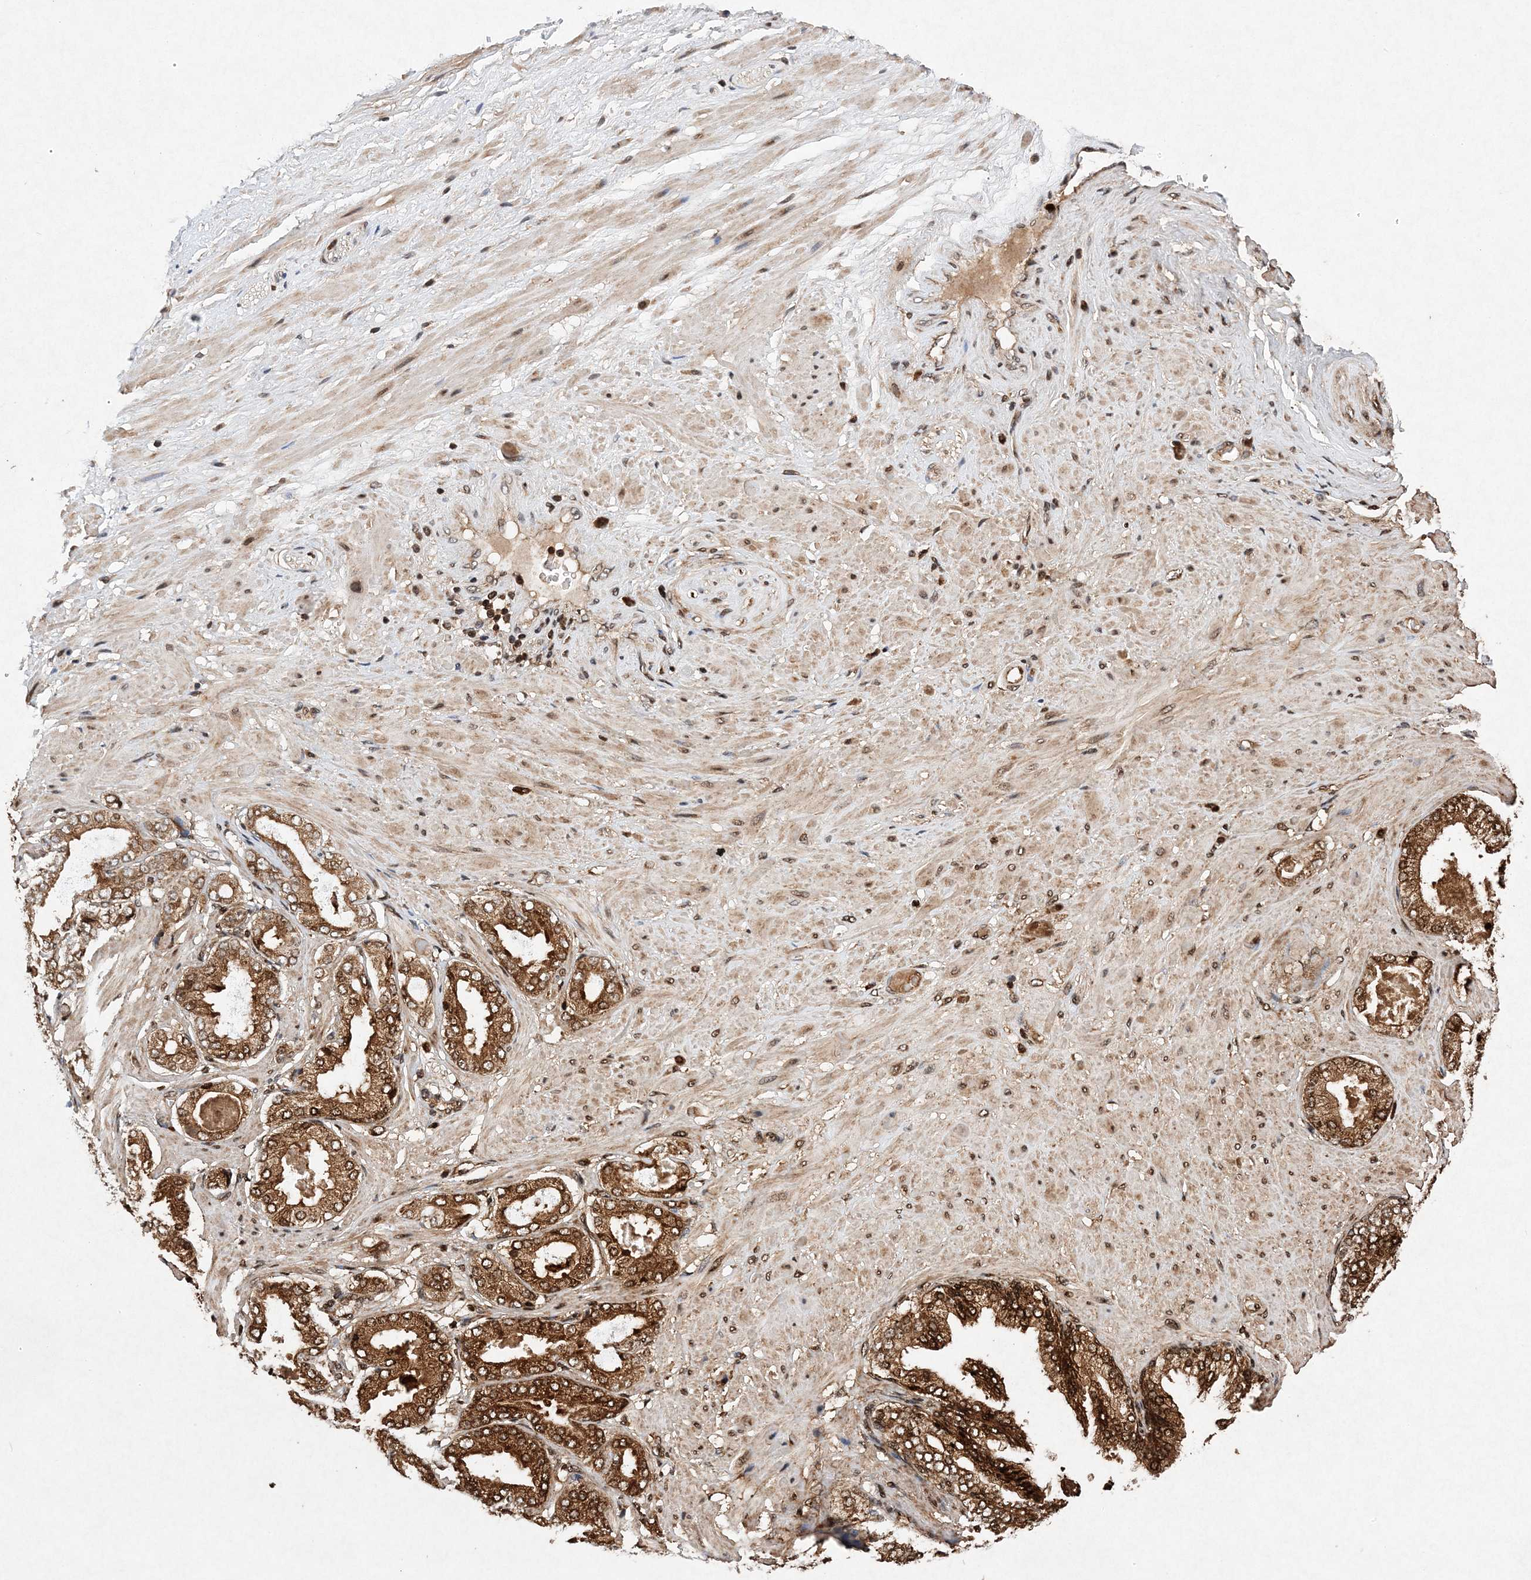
{"staining": {"intensity": "negative", "quantity": "none", "location": "none"}, "tissue": "adipose tissue", "cell_type": "Adipocytes", "image_type": "normal", "snomed": [{"axis": "morphology", "description": "Normal tissue, NOS"}, {"axis": "morphology", "description": "Adenocarcinoma, Low grade"}, {"axis": "topography", "description": "Prostate"}, {"axis": "topography", "description": "Peripheral nerve tissue"}], "caption": "A histopathology image of adipose tissue stained for a protein exhibits no brown staining in adipocytes. (DAB immunohistochemistry (IHC) visualized using brightfield microscopy, high magnification).", "gene": "PROSER1", "patient": {"sex": "male", "age": 63}}